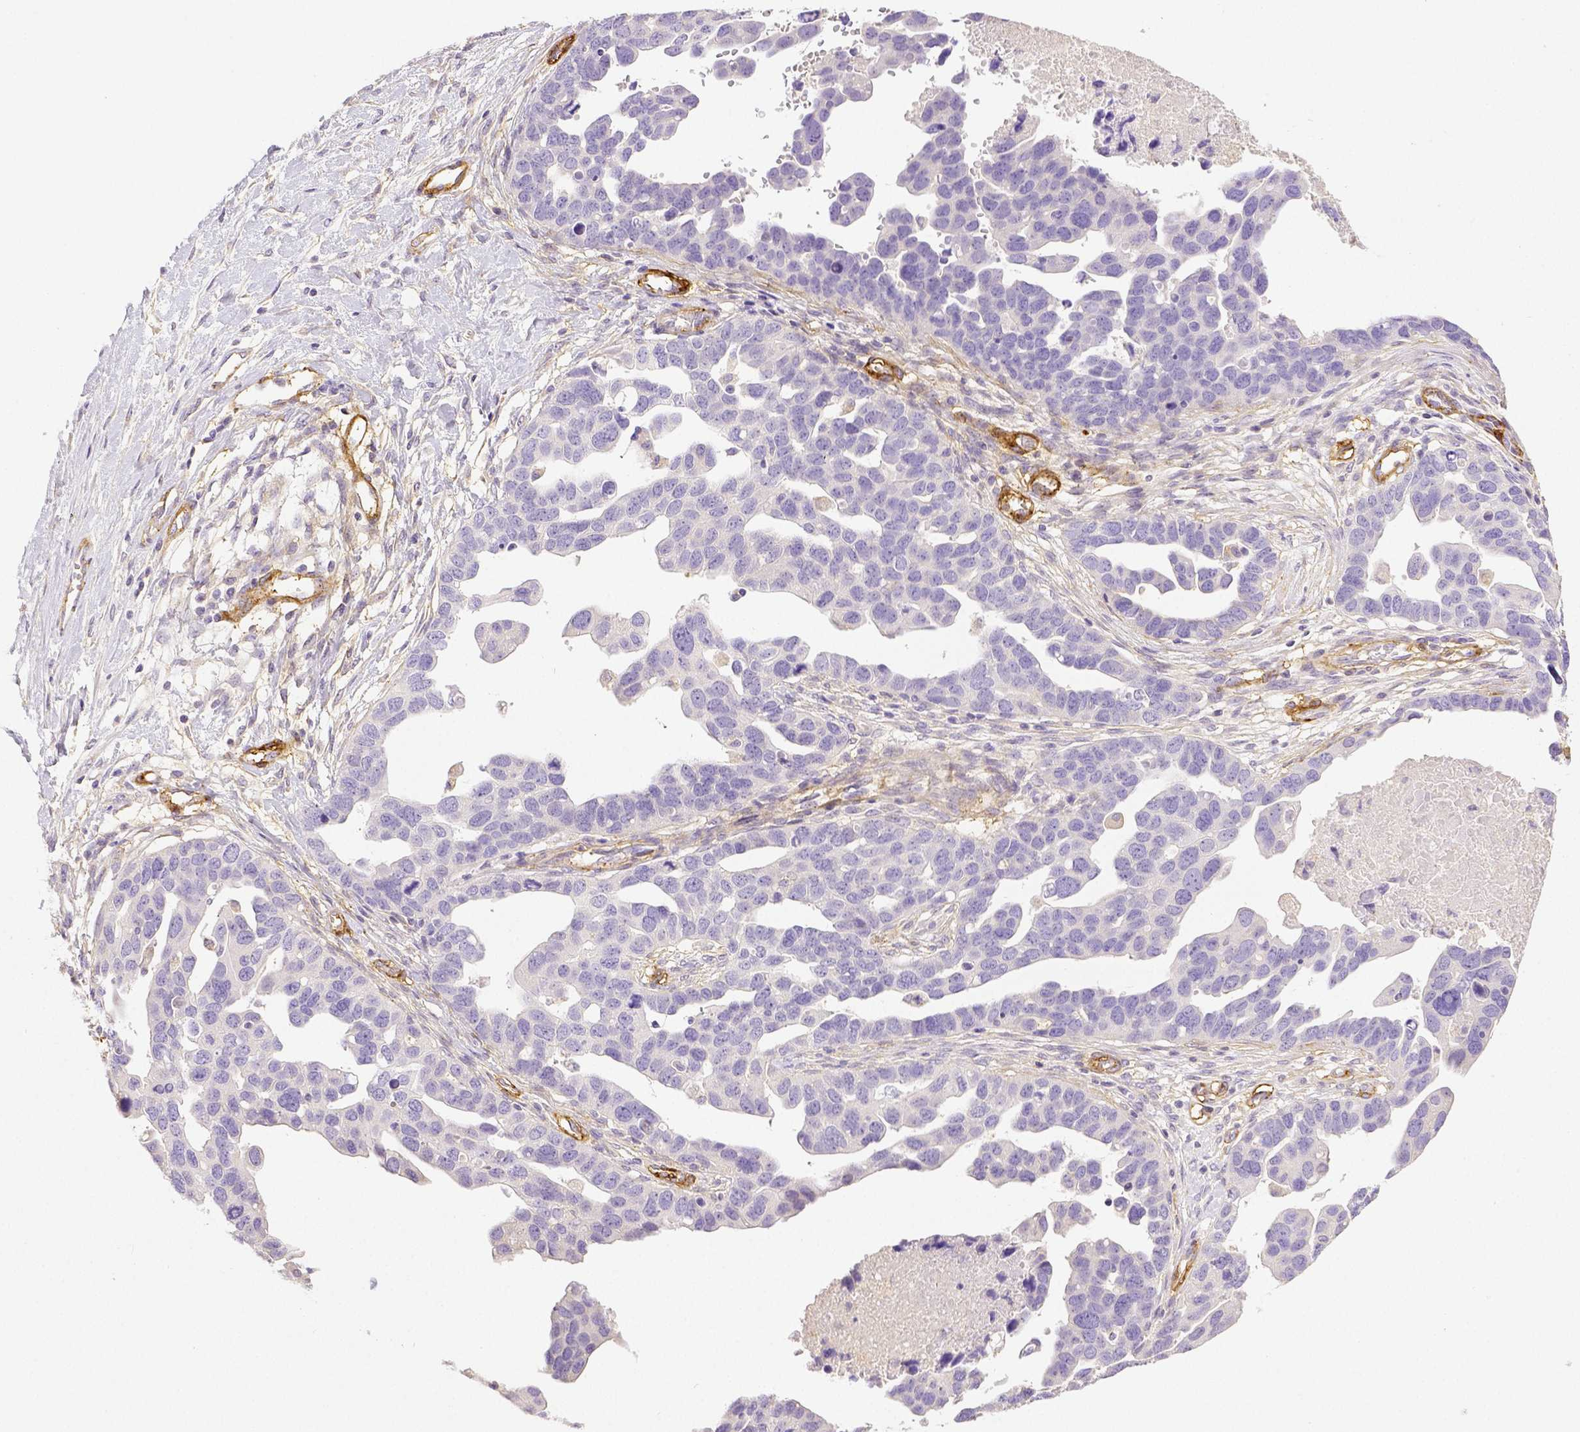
{"staining": {"intensity": "negative", "quantity": "none", "location": "none"}, "tissue": "ovarian cancer", "cell_type": "Tumor cells", "image_type": "cancer", "snomed": [{"axis": "morphology", "description": "Cystadenocarcinoma, serous, NOS"}, {"axis": "topography", "description": "Ovary"}], "caption": "This is an IHC micrograph of human ovarian serous cystadenocarcinoma. There is no expression in tumor cells.", "gene": "THY1", "patient": {"sex": "female", "age": 54}}